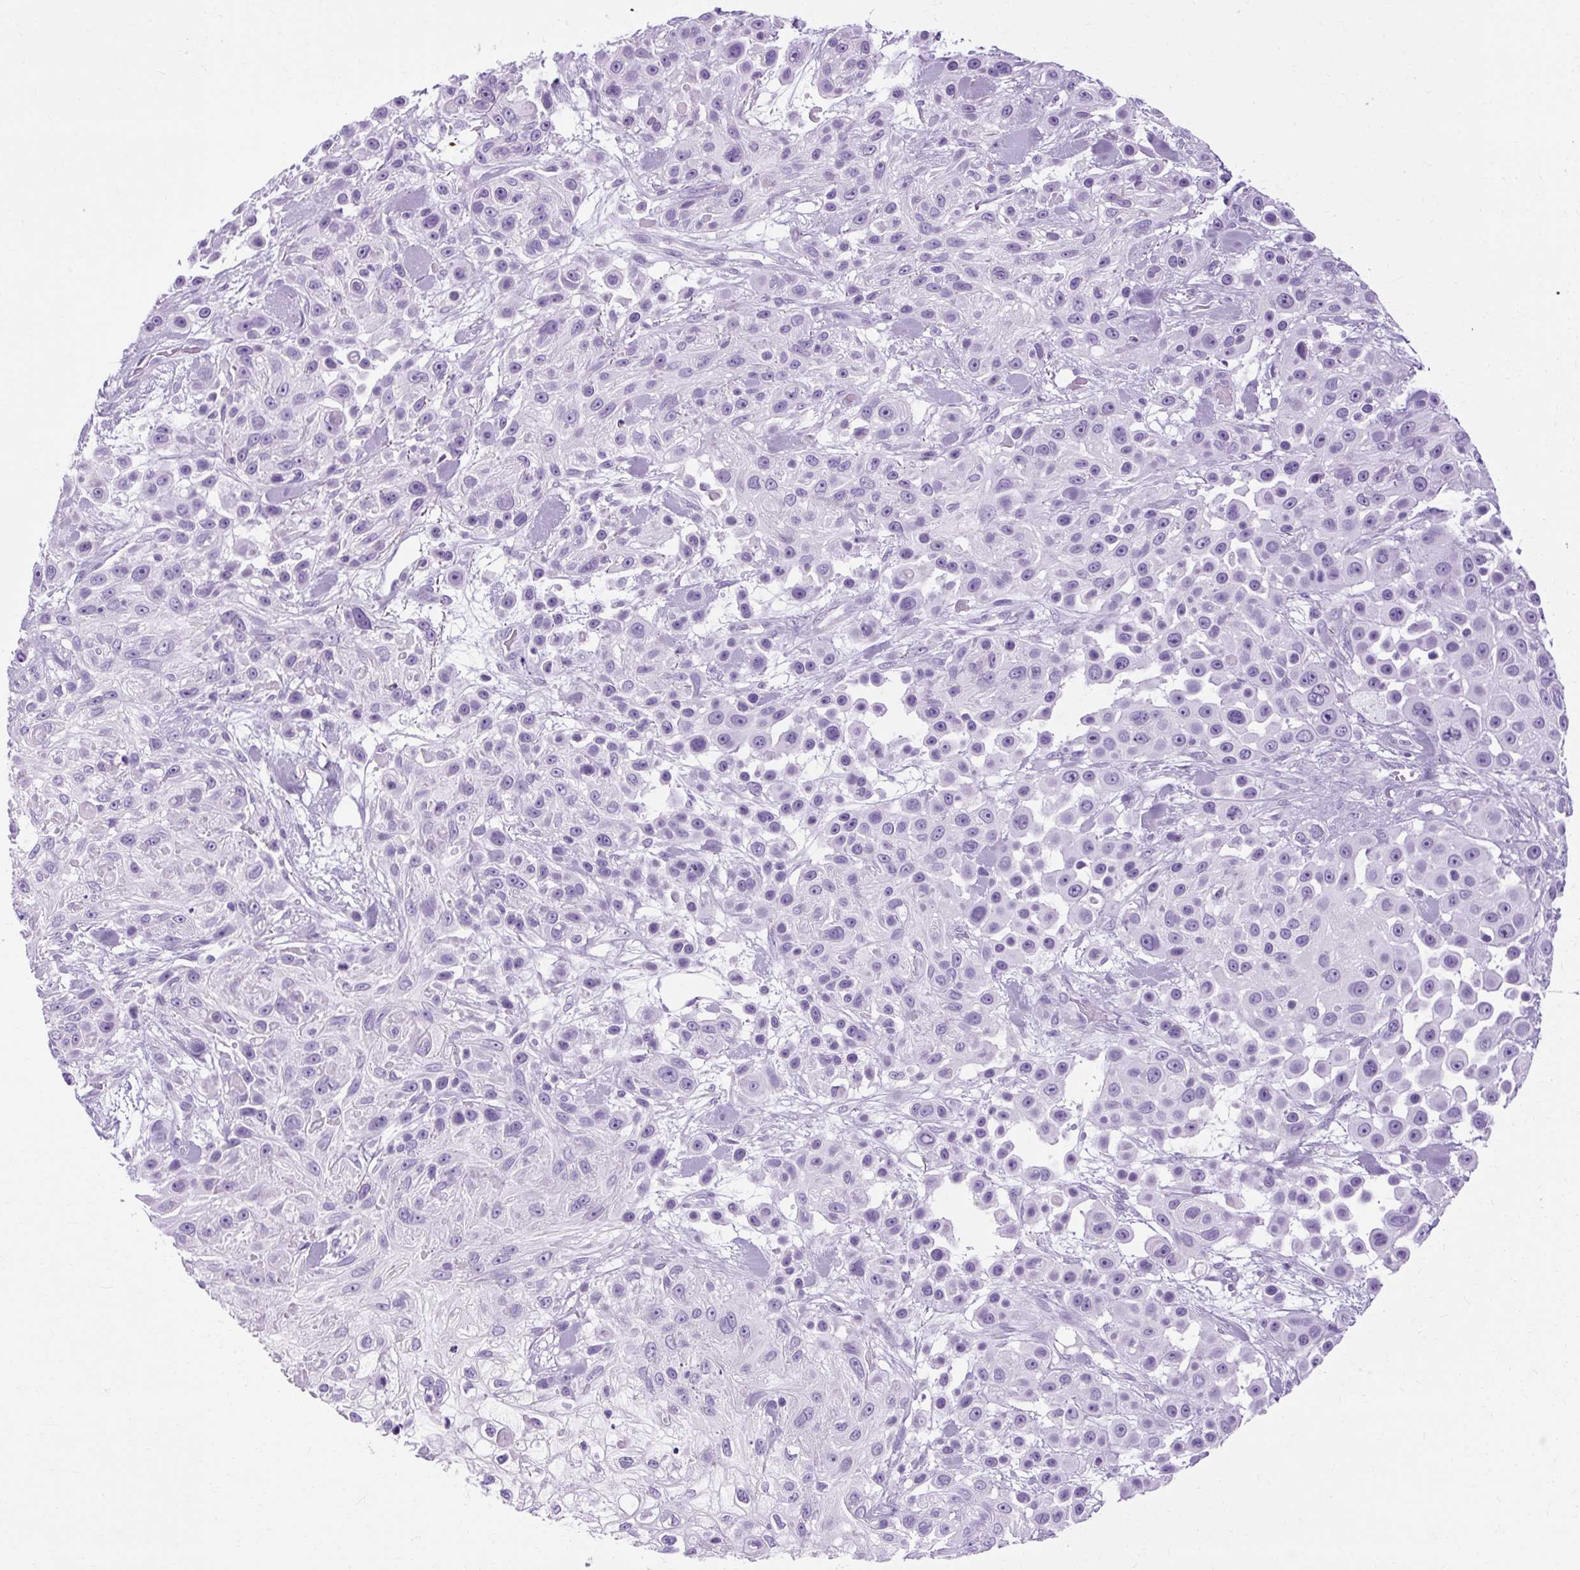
{"staining": {"intensity": "negative", "quantity": "none", "location": "none"}, "tissue": "skin cancer", "cell_type": "Tumor cells", "image_type": "cancer", "snomed": [{"axis": "morphology", "description": "Squamous cell carcinoma, NOS"}, {"axis": "topography", "description": "Skin"}], "caption": "Human squamous cell carcinoma (skin) stained for a protein using IHC demonstrates no positivity in tumor cells.", "gene": "B3GNT4", "patient": {"sex": "male", "age": 67}}